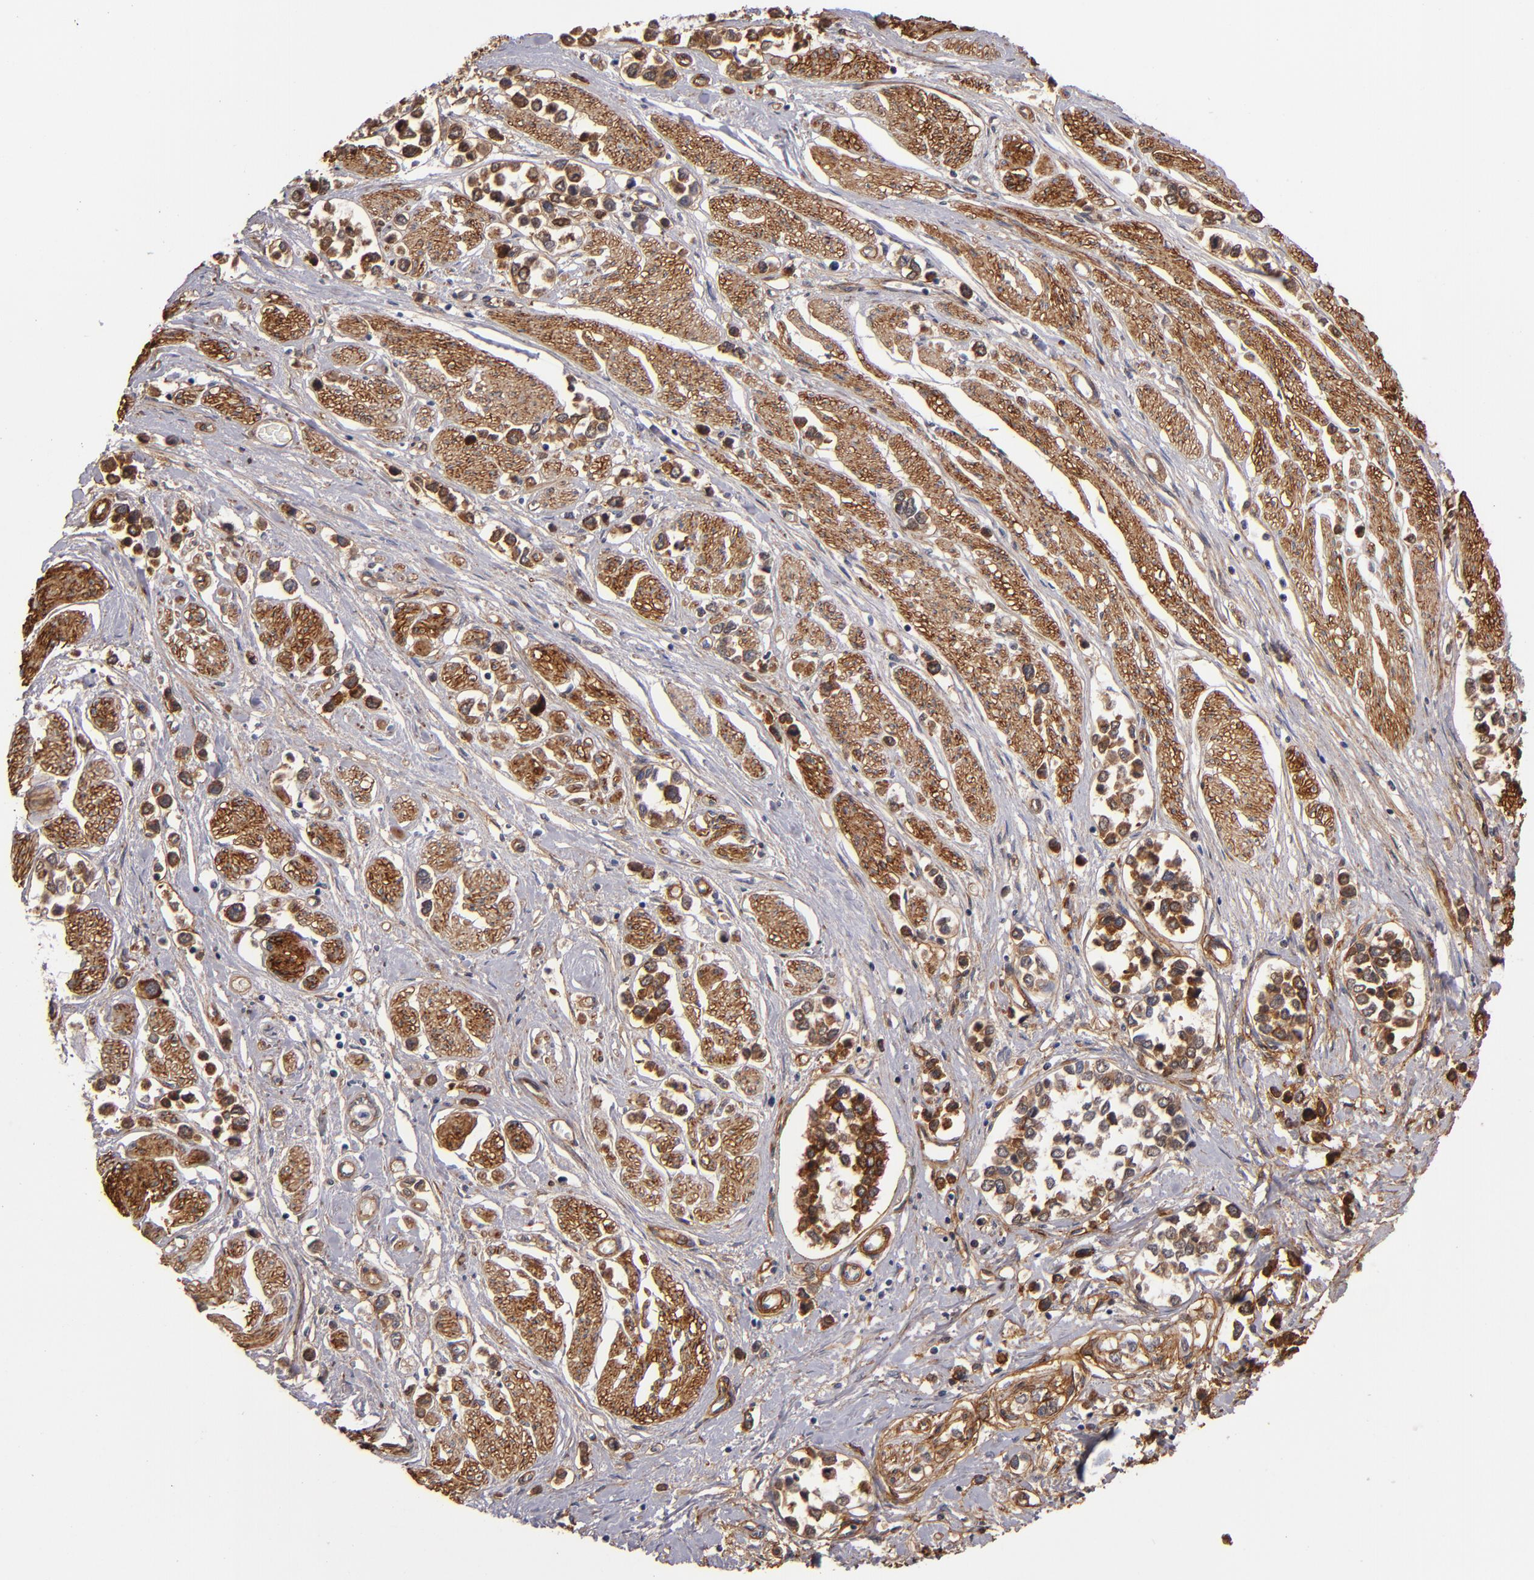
{"staining": {"intensity": "moderate", "quantity": ">75%", "location": "cytoplasmic/membranous"}, "tissue": "stomach cancer", "cell_type": "Tumor cells", "image_type": "cancer", "snomed": [{"axis": "morphology", "description": "Adenocarcinoma, NOS"}, {"axis": "topography", "description": "Stomach, upper"}], "caption": "Moderate cytoplasmic/membranous staining for a protein is identified in about >75% of tumor cells of adenocarcinoma (stomach) using immunohistochemistry (IHC).", "gene": "LAMC1", "patient": {"sex": "male", "age": 76}}